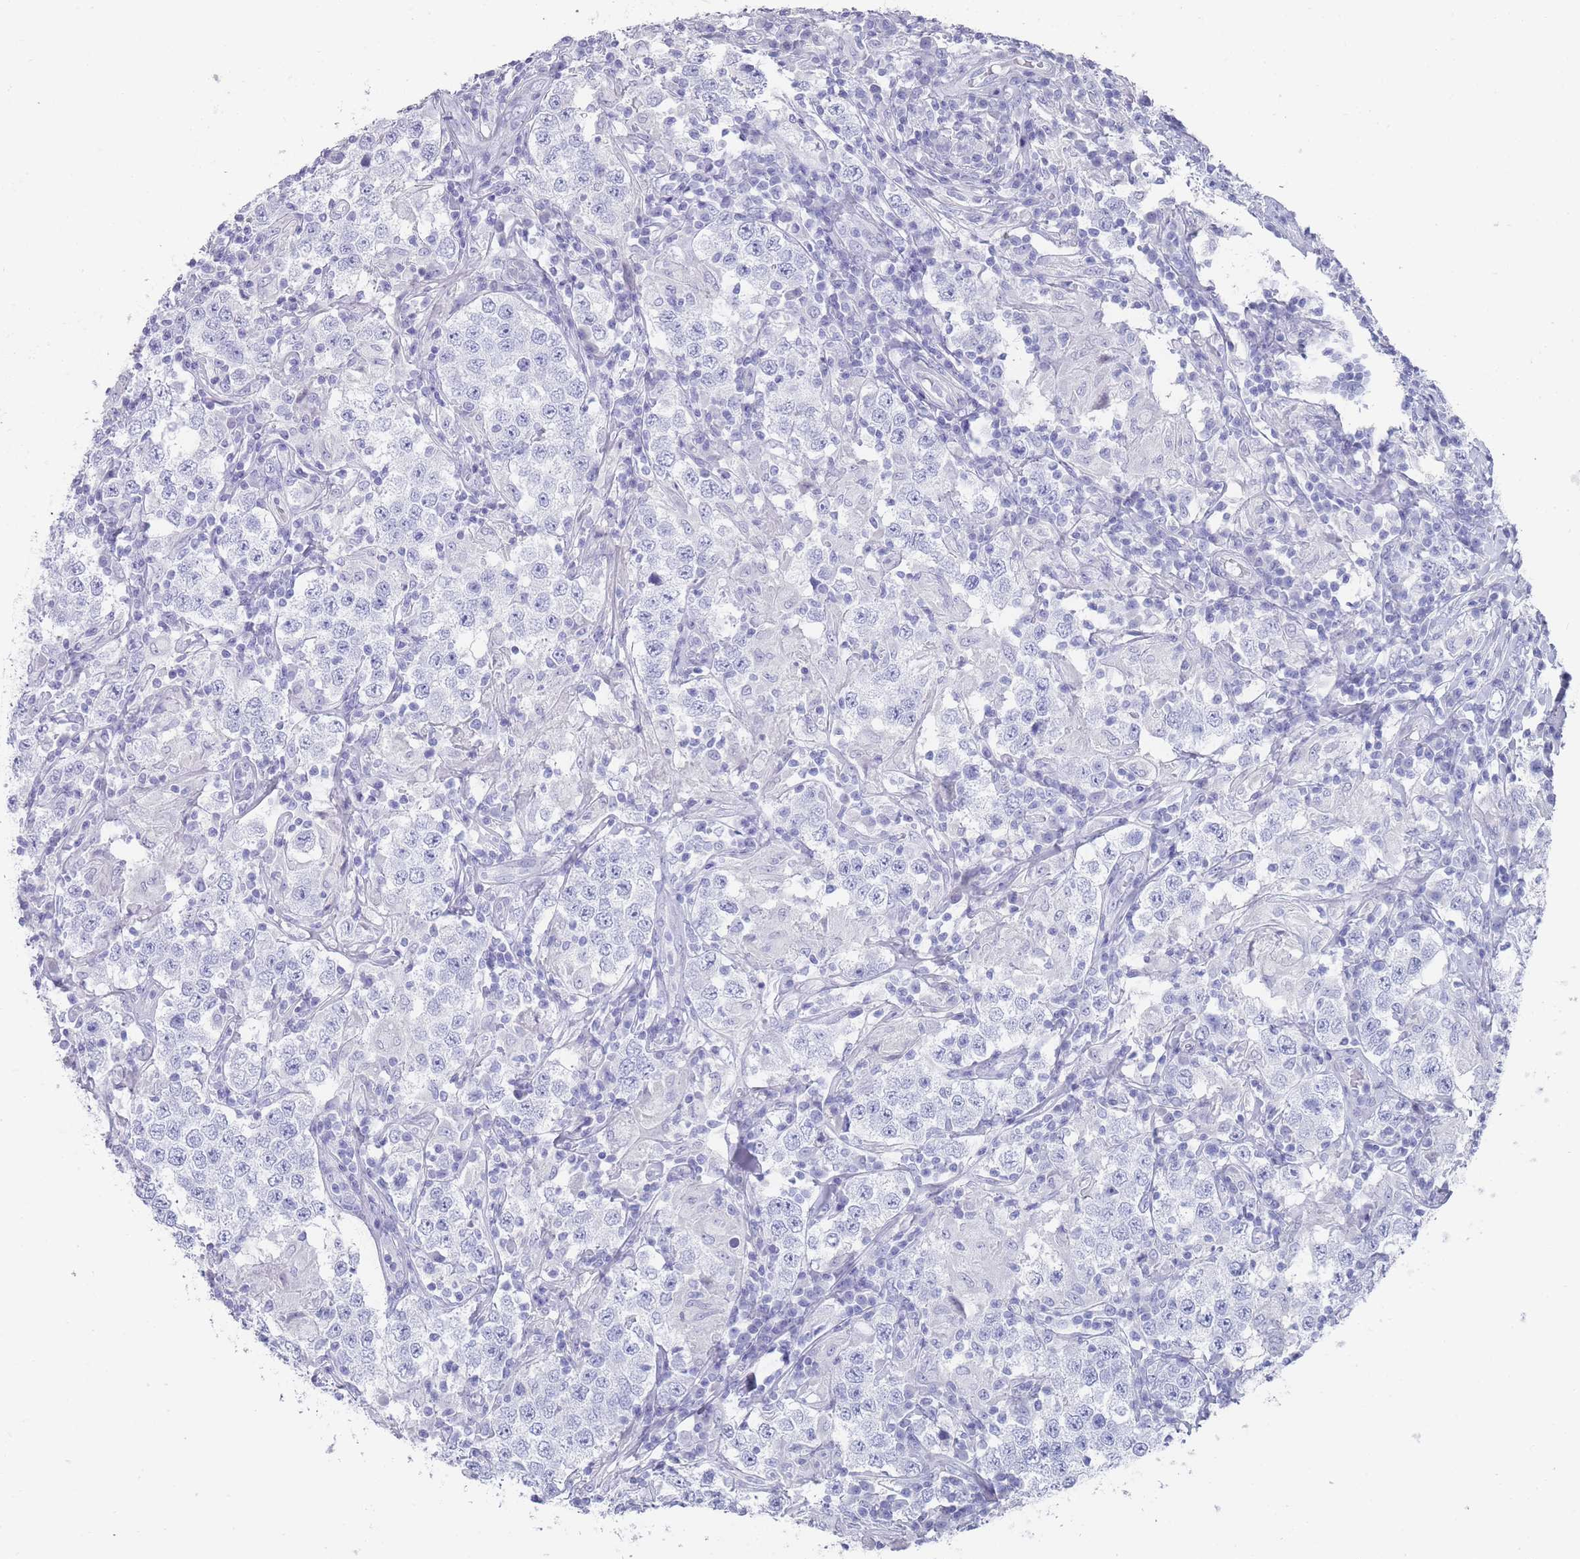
{"staining": {"intensity": "negative", "quantity": "none", "location": "none"}, "tissue": "testis cancer", "cell_type": "Tumor cells", "image_type": "cancer", "snomed": [{"axis": "morphology", "description": "Seminoma, NOS"}, {"axis": "morphology", "description": "Carcinoma, Embryonal, NOS"}, {"axis": "topography", "description": "Testis"}], "caption": "An IHC histopathology image of testis cancer (seminoma) is shown. There is no staining in tumor cells of testis cancer (seminoma).", "gene": "RAB2B", "patient": {"sex": "male", "age": 41}}